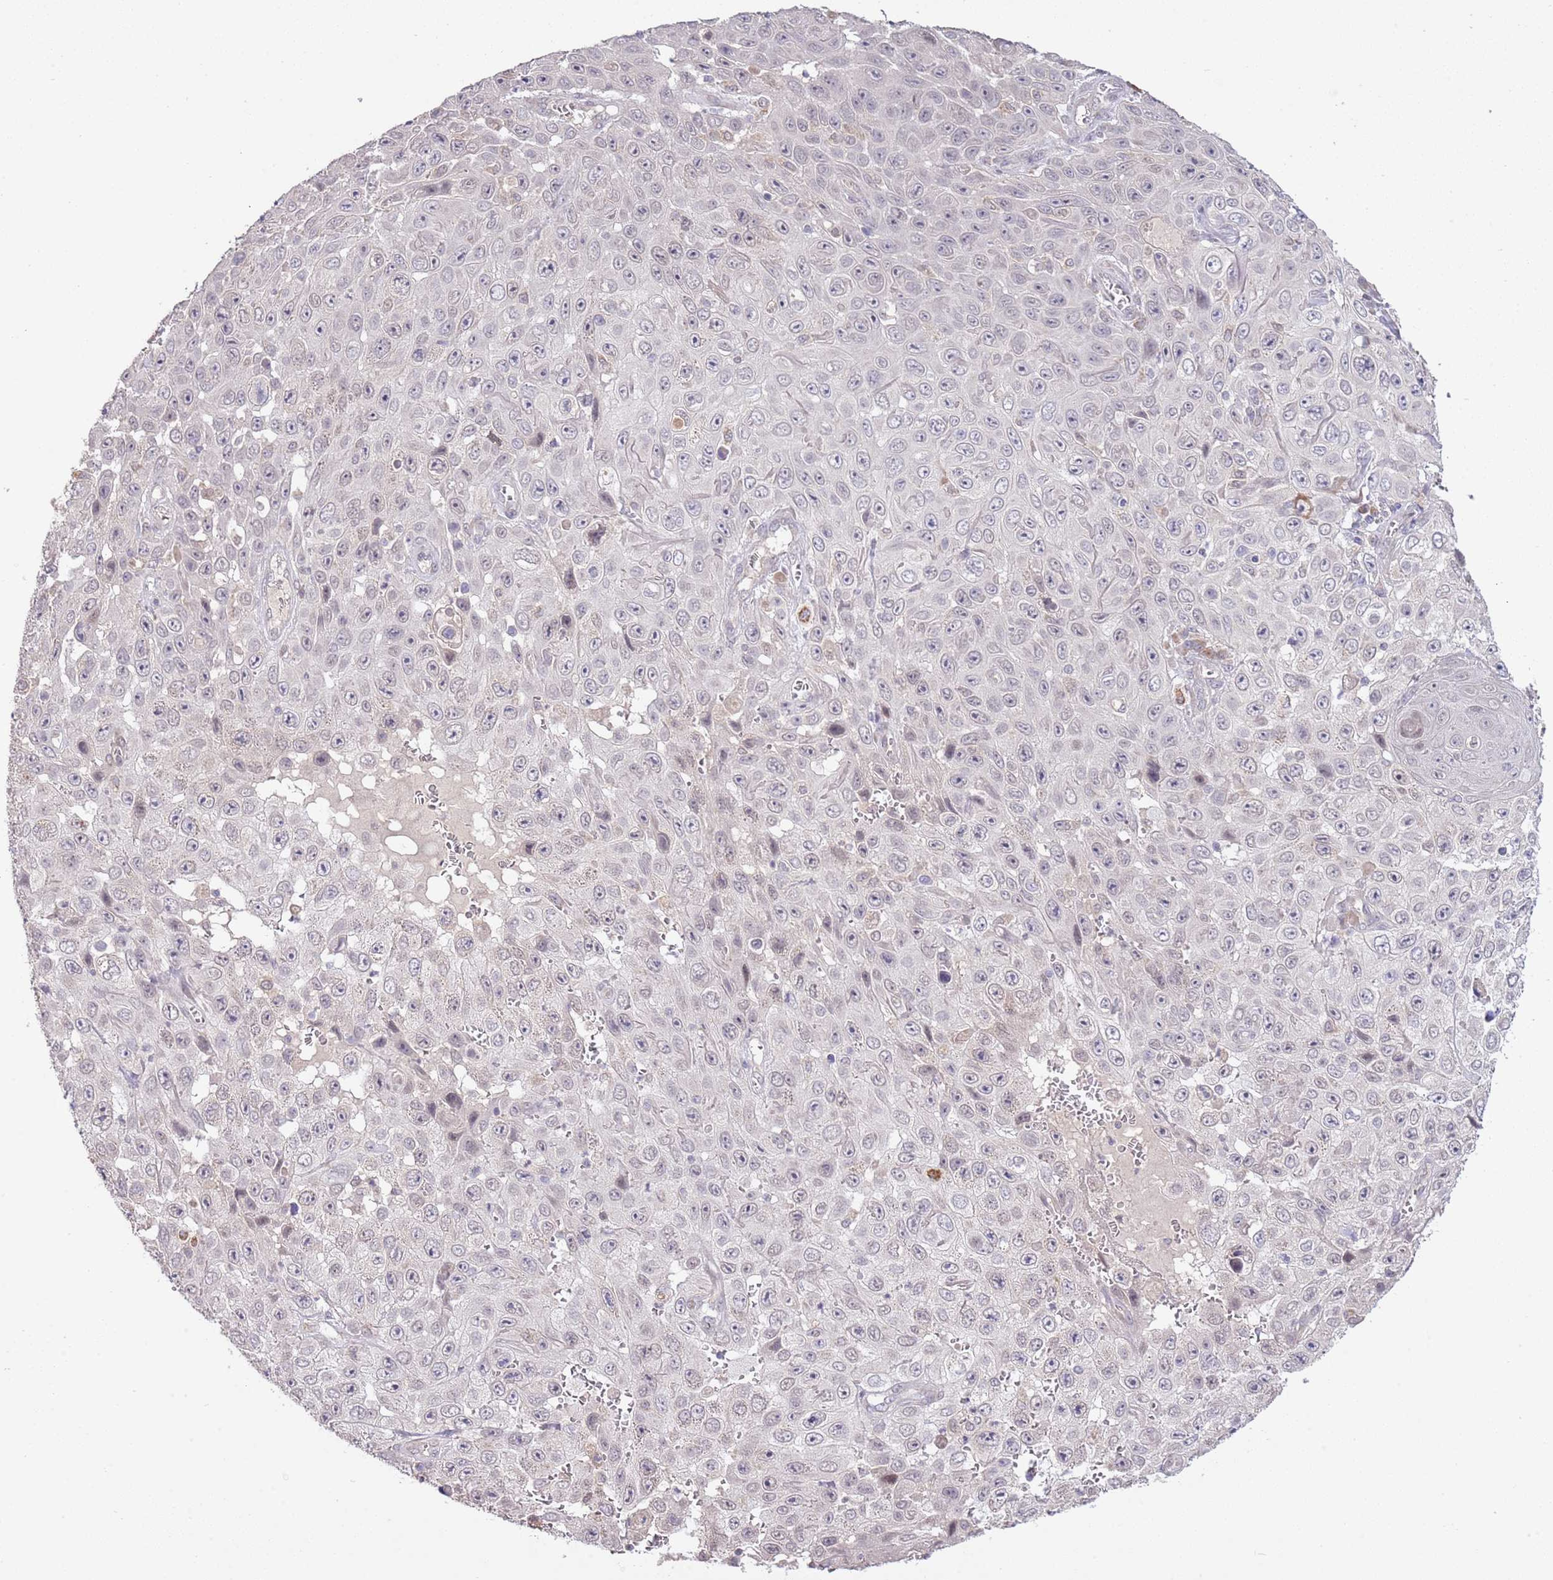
{"staining": {"intensity": "negative", "quantity": "none", "location": "none"}, "tissue": "skin cancer", "cell_type": "Tumor cells", "image_type": "cancer", "snomed": [{"axis": "morphology", "description": "Squamous cell carcinoma, NOS"}, {"axis": "topography", "description": "Skin"}], "caption": "Image shows no significant protein positivity in tumor cells of skin cancer. (IHC, brightfield microscopy, high magnification).", "gene": "IVD", "patient": {"sex": "male", "age": 82}}